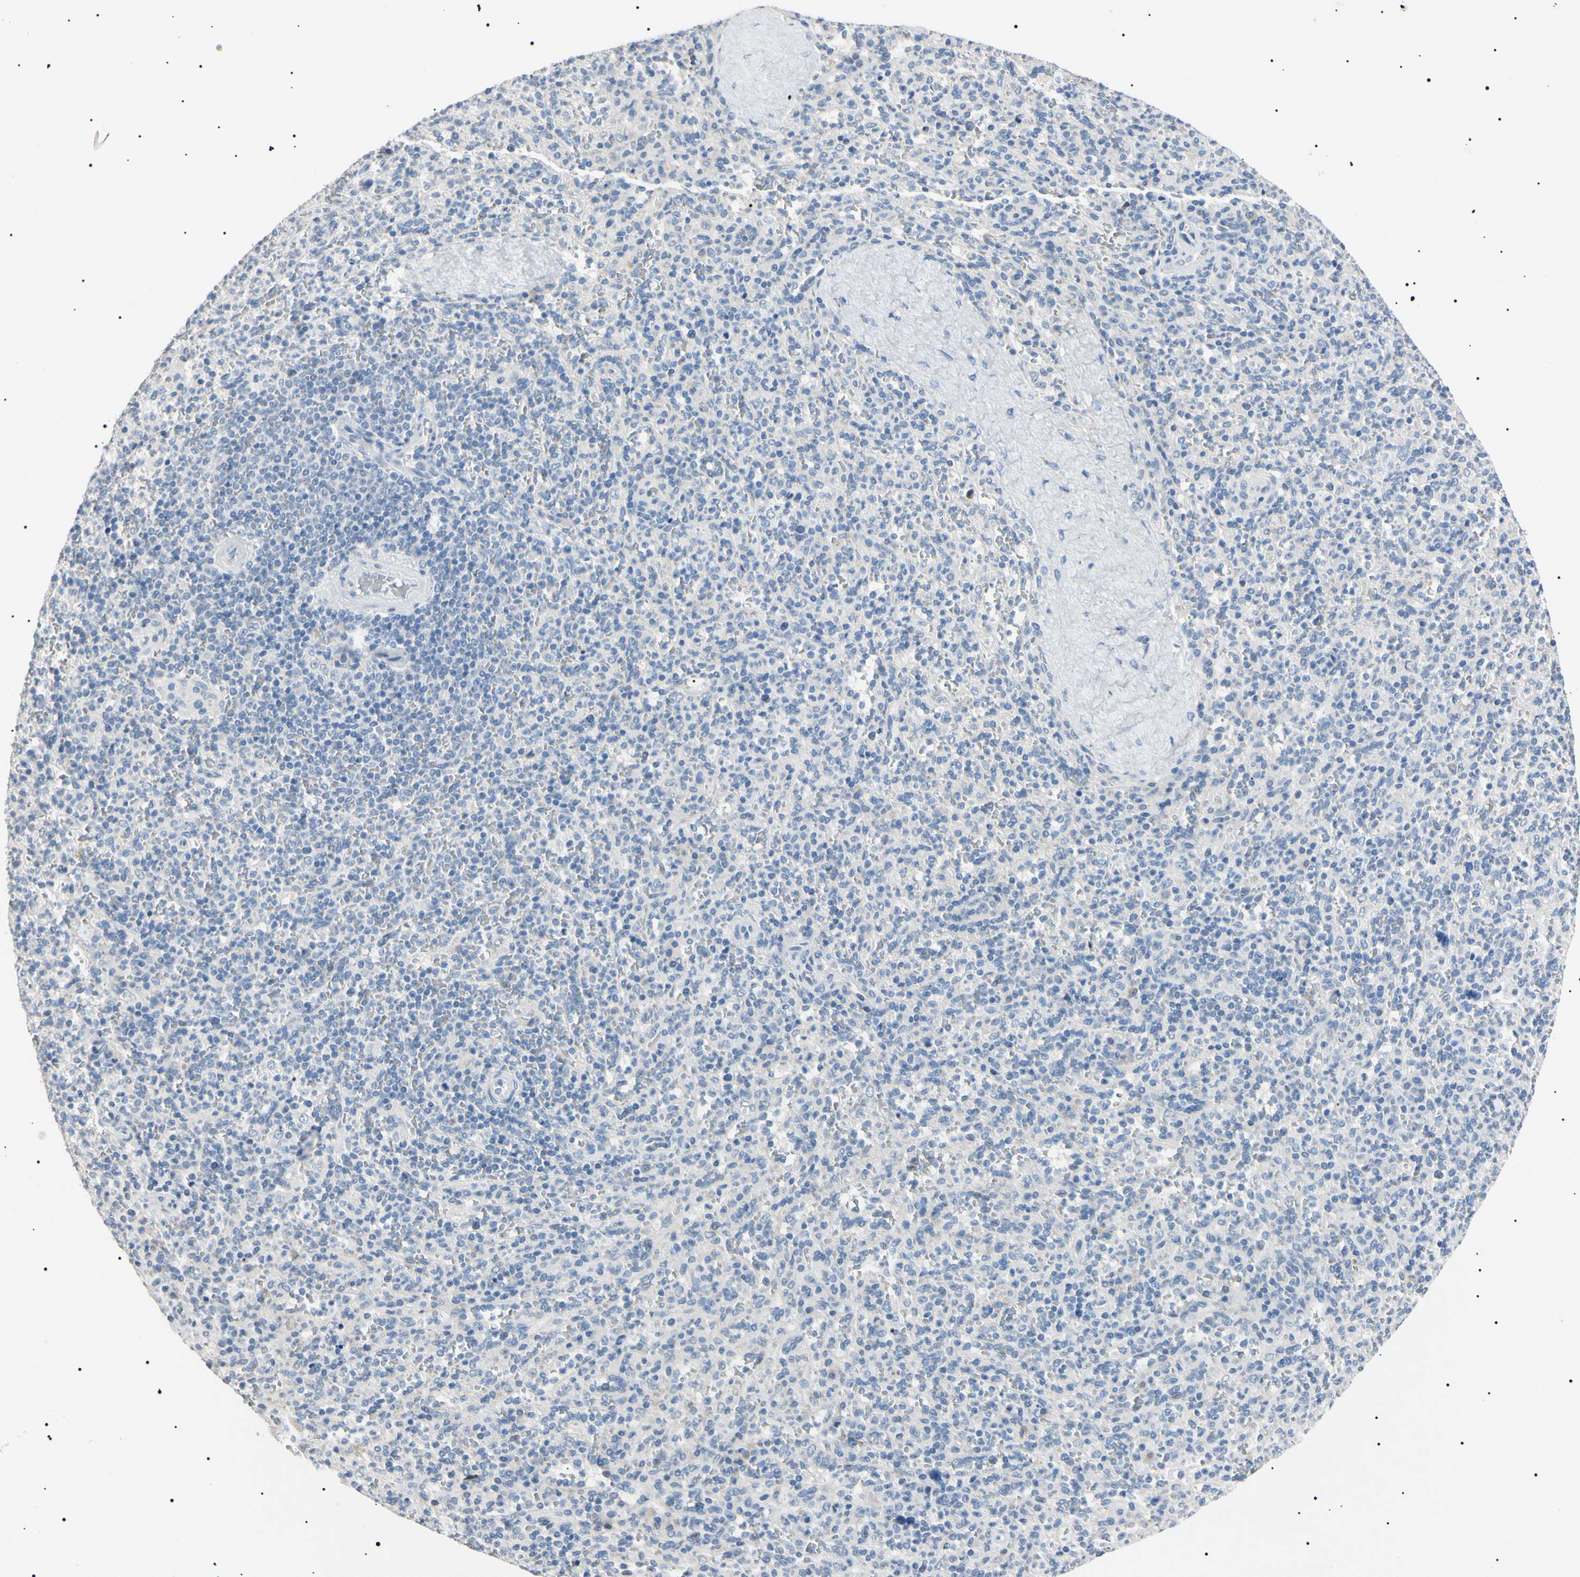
{"staining": {"intensity": "negative", "quantity": "none", "location": "none"}, "tissue": "spleen", "cell_type": "Cells in red pulp", "image_type": "normal", "snomed": [{"axis": "morphology", "description": "Normal tissue, NOS"}, {"axis": "topography", "description": "Spleen"}], "caption": "DAB (3,3'-diaminobenzidine) immunohistochemical staining of normal spleen demonstrates no significant expression in cells in red pulp.", "gene": "CGB3", "patient": {"sex": "male", "age": 36}}